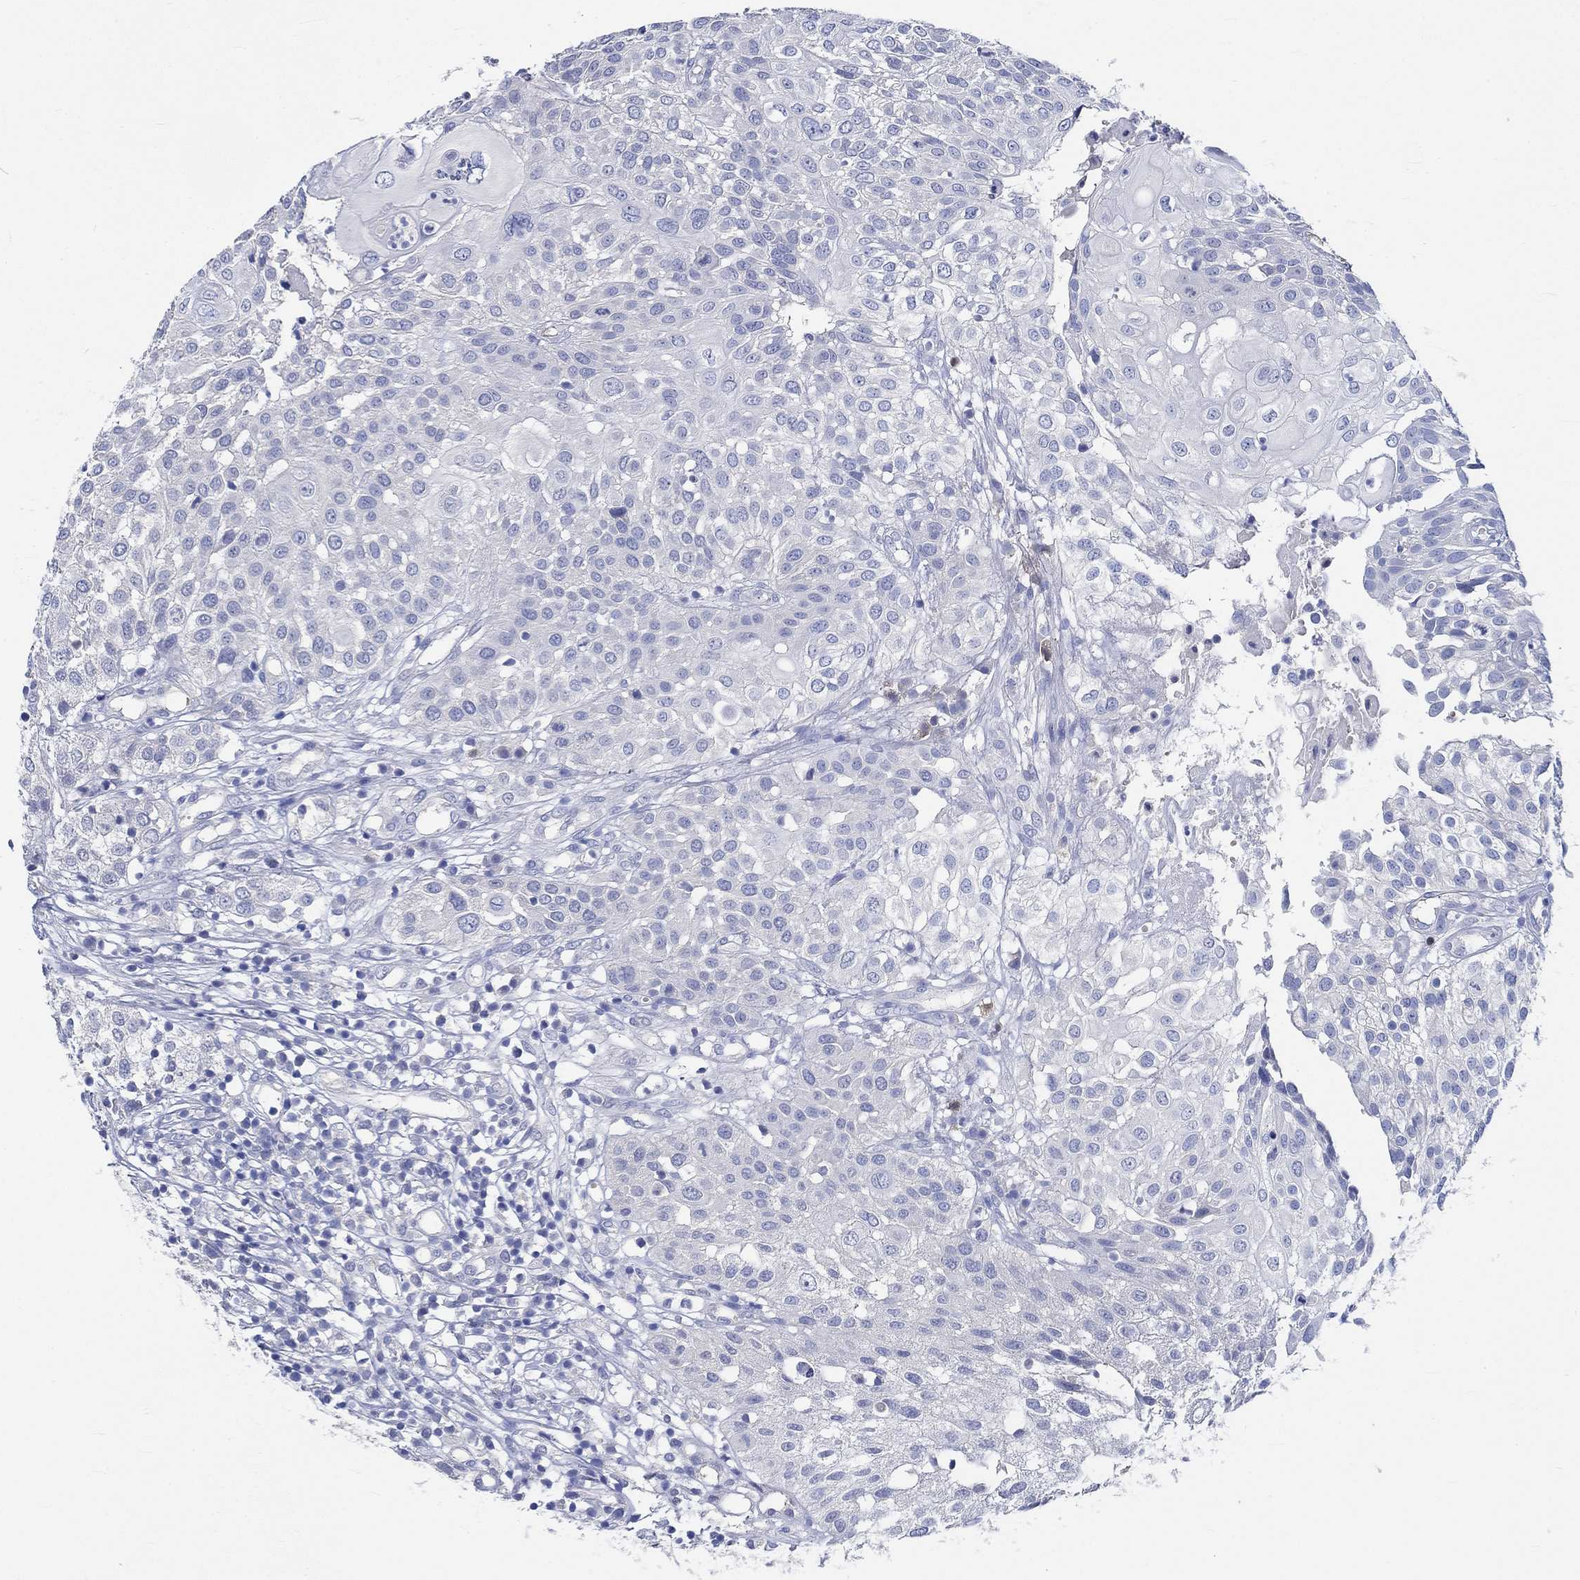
{"staining": {"intensity": "negative", "quantity": "none", "location": "none"}, "tissue": "urothelial cancer", "cell_type": "Tumor cells", "image_type": "cancer", "snomed": [{"axis": "morphology", "description": "Urothelial carcinoma, High grade"}, {"axis": "topography", "description": "Urinary bladder"}], "caption": "This is an immunohistochemistry image of human high-grade urothelial carcinoma. There is no positivity in tumor cells.", "gene": "KCNA1", "patient": {"sex": "female", "age": 79}}